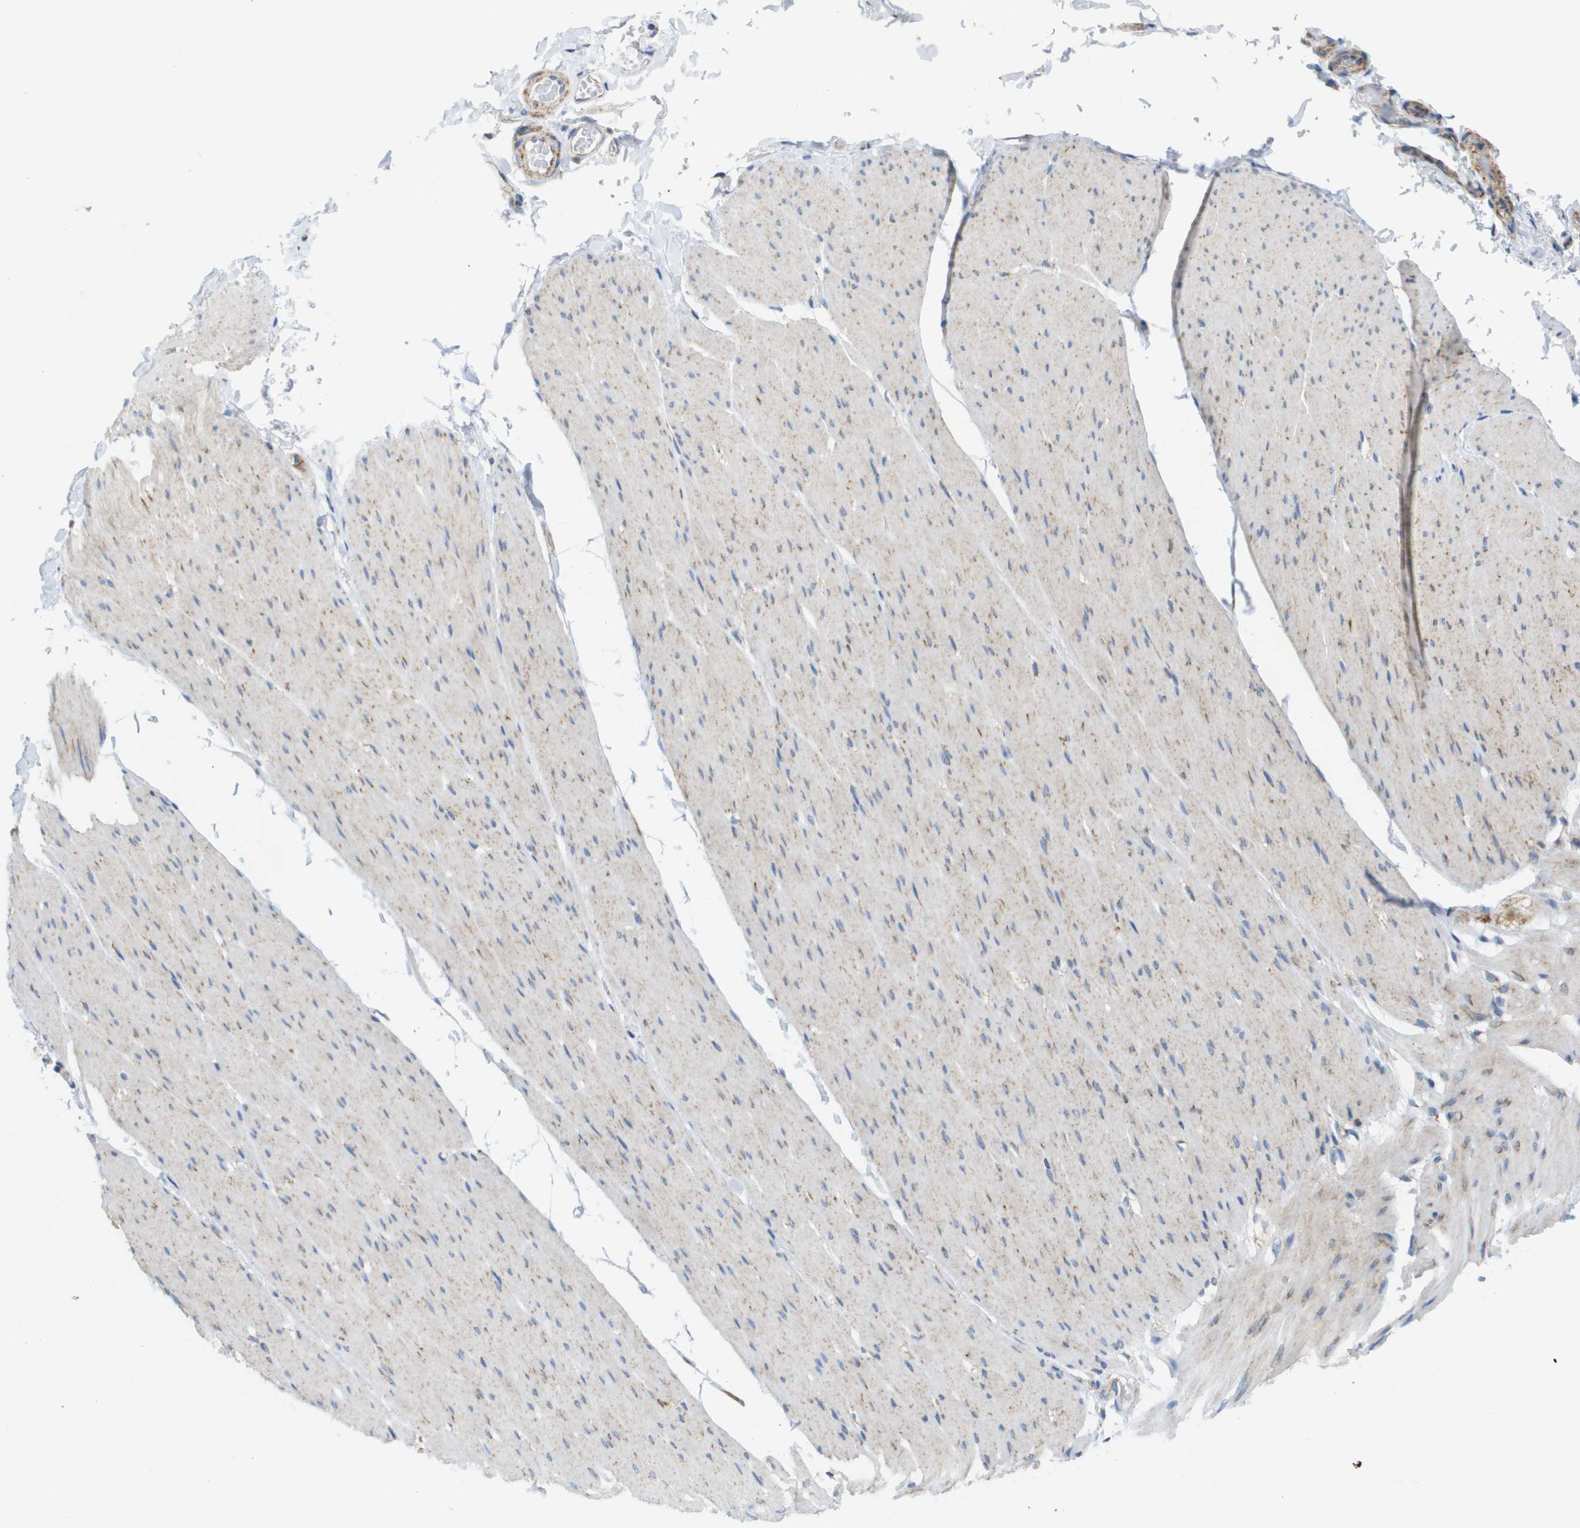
{"staining": {"intensity": "weak", "quantity": "<25%", "location": "cytoplasmic/membranous"}, "tissue": "smooth muscle", "cell_type": "Smooth muscle cells", "image_type": "normal", "snomed": [{"axis": "morphology", "description": "Normal tissue, NOS"}, {"axis": "topography", "description": "Smooth muscle"}, {"axis": "topography", "description": "Colon"}], "caption": "IHC image of benign smooth muscle: smooth muscle stained with DAB (3,3'-diaminobenzidine) reveals no significant protein positivity in smooth muscle cells. (IHC, brightfield microscopy, high magnification).", "gene": "FIS1", "patient": {"sex": "male", "age": 67}}